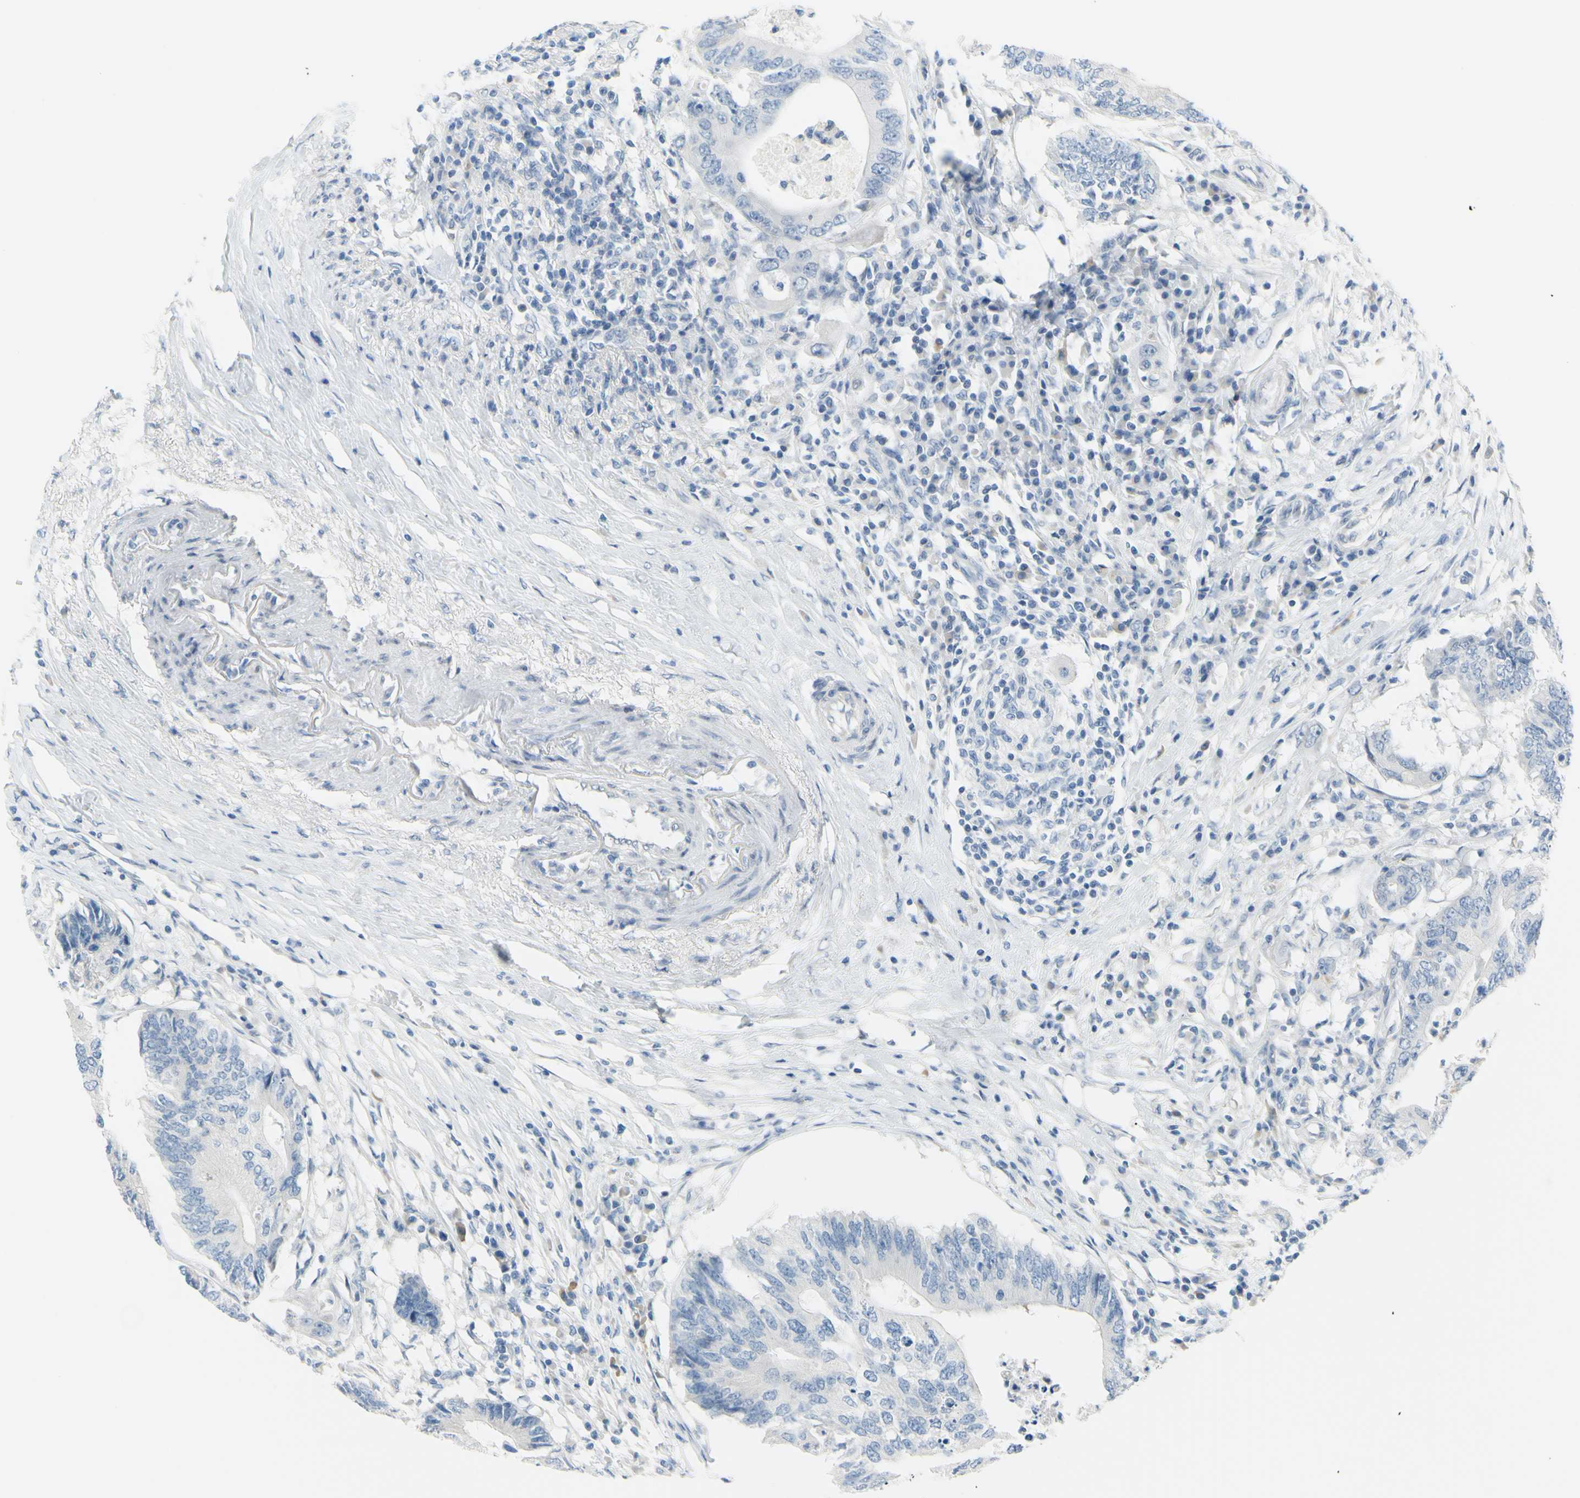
{"staining": {"intensity": "negative", "quantity": "none", "location": "none"}, "tissue": "colorectal cancer", "cell_type": "Tumor cells", "image_type": "cancer", "snomed": [{"axis": "morphology", "description": "Adenocarcinoma, NOS"}, {"axis": "topography", "description": "Colon"}], "caption": "Immunohistochemistry histopathology image of neoplastic tissue: human colorectal adenocarcinoma stained with DAB displays no significant protein staining in tumor cells.", "gene": "DCT", "patient": {"sex": "male", "age": 71}}